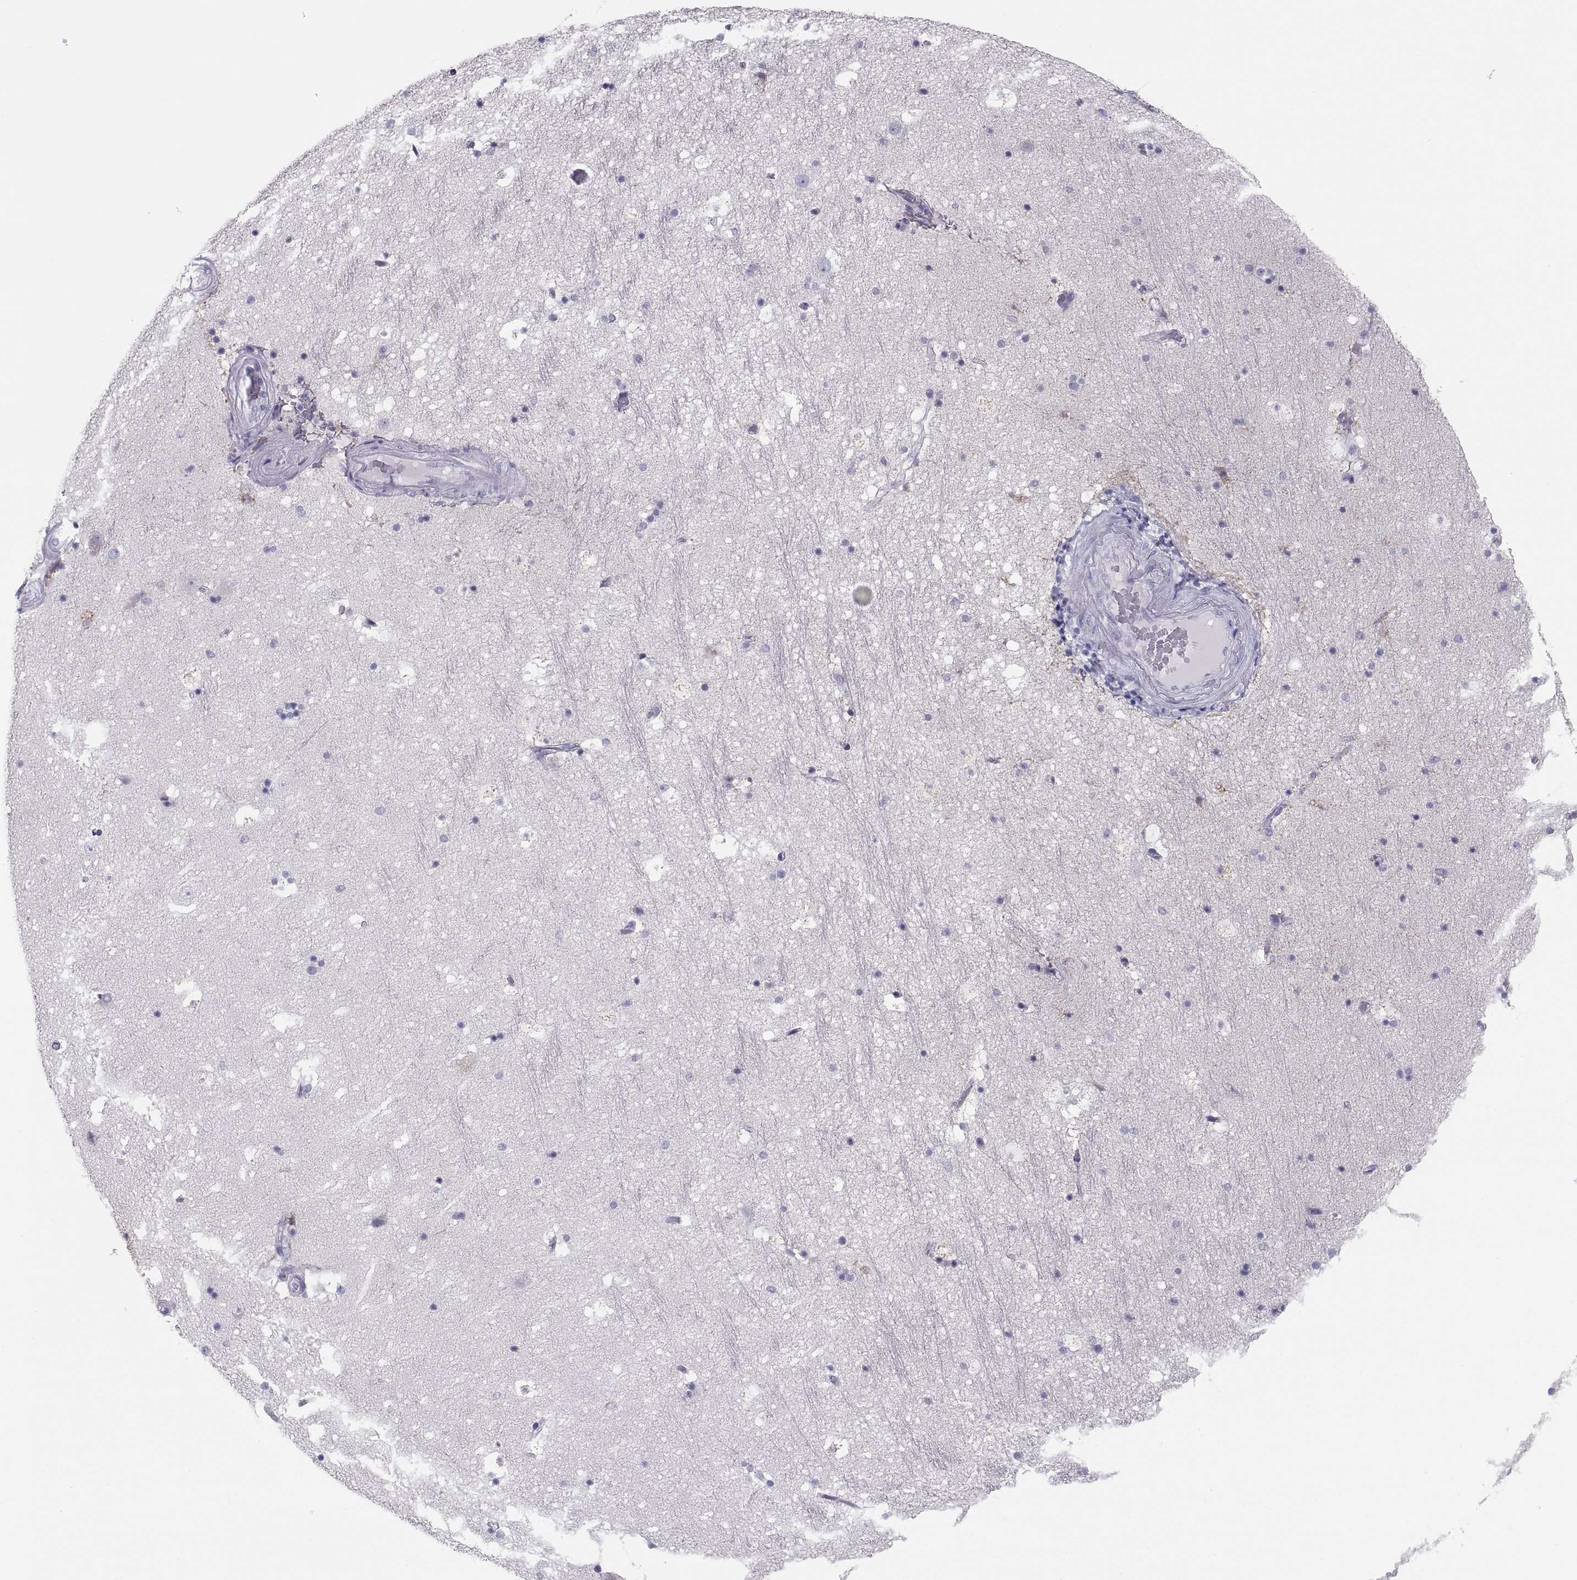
{"staining": {"intensity": "negative", "quantity": "none", "location": "none"}, "tissue": "hippocampus", "cell_type": "Glial cells", "image_type": "normal", "snomed": [{"axis": "morphology", "description": "Normal tissue, NOS"}, {"axis": "topography", "description": "Hippocampus"}], "caption": "This is an immunohistochemistry image of unremarkable hippocampus. There is no positivity in glial cells.", "gene": "PAX2", "patient": {"sex": "male", "age": 51}}